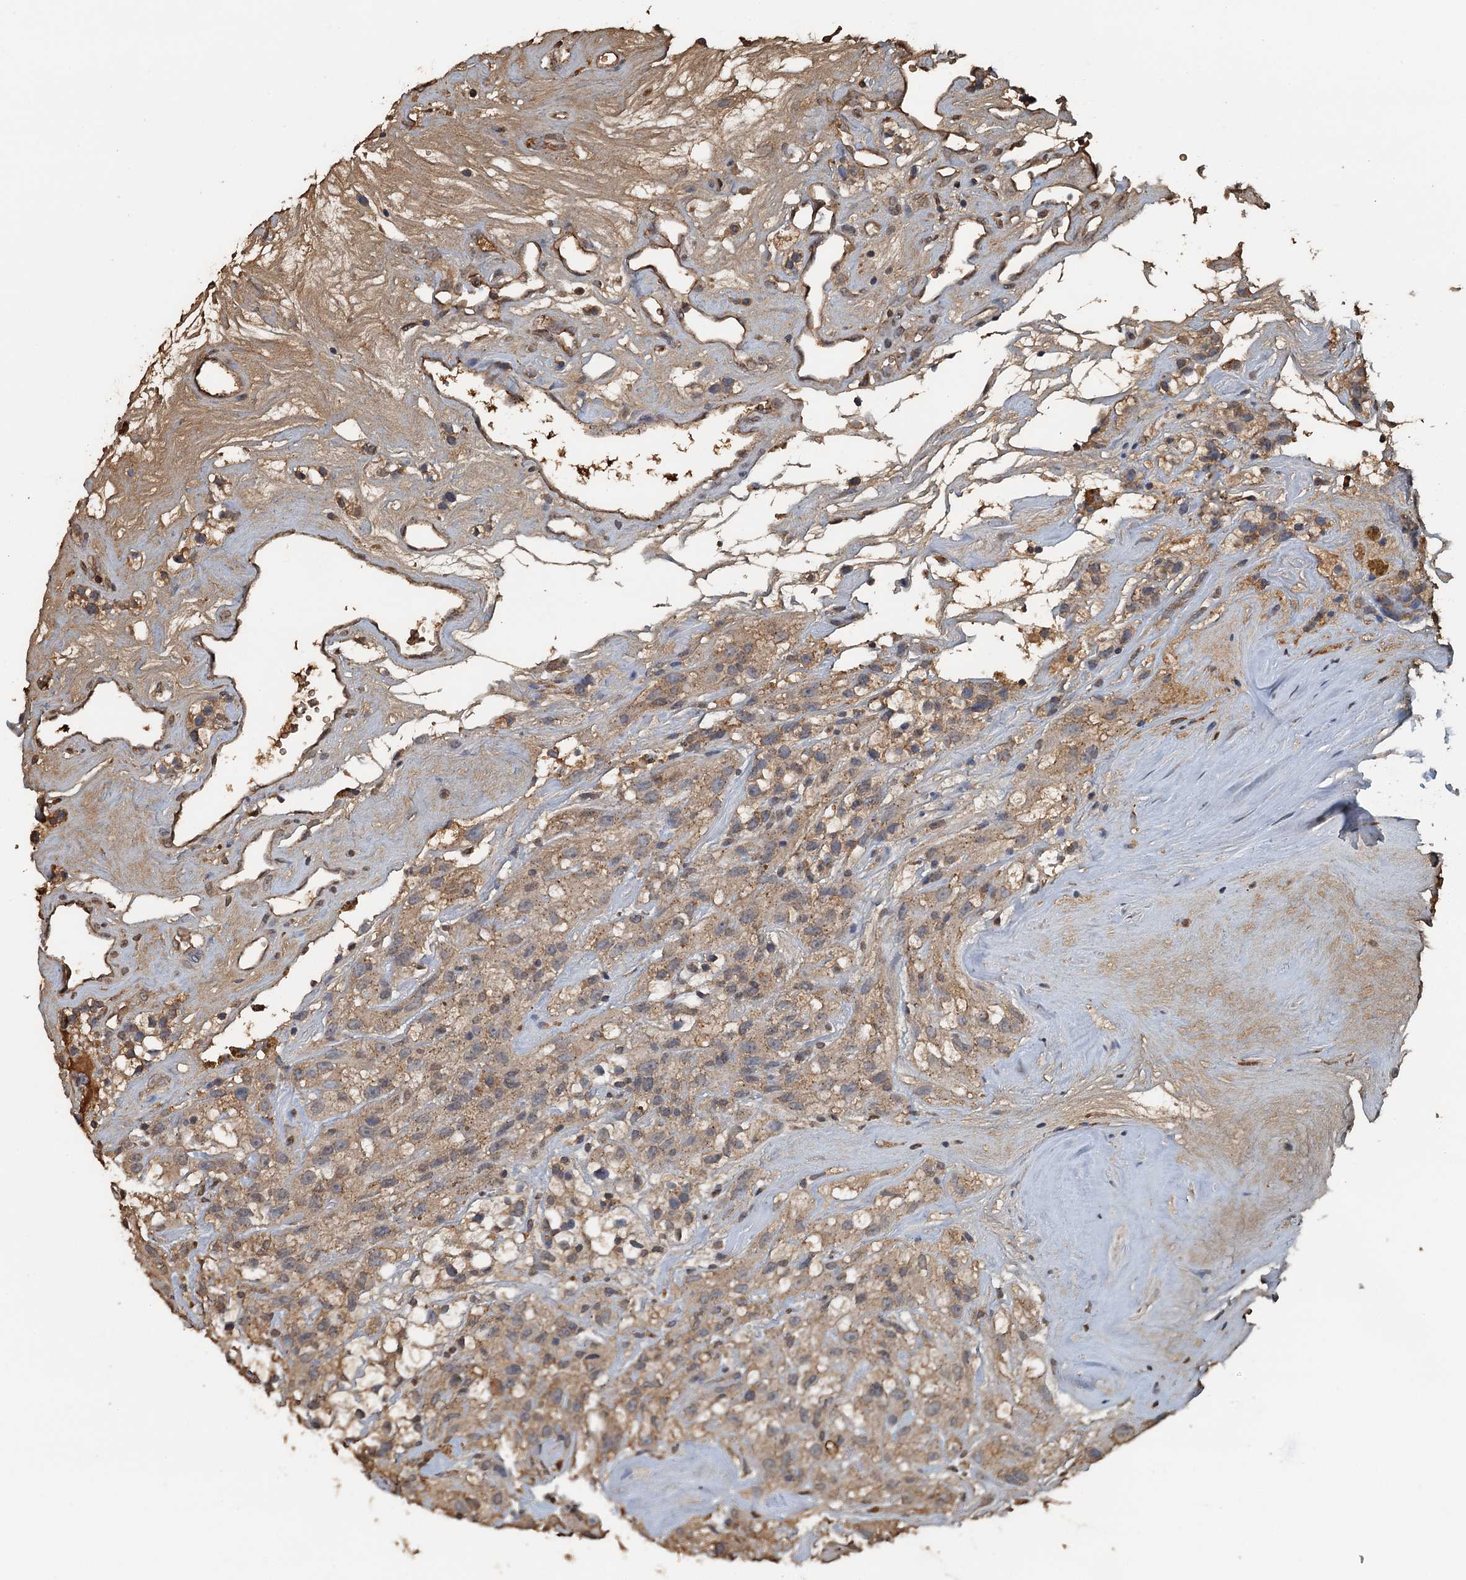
{"staining": {"intensity": "weak", "quantity": ">75%", "location": "cytoplasmic/membranous"}, "tissue": "renal cancer", "cell_type": "Tumor cells", "image_type": "cancer", "snomed": [{"axis": "morphology", "description": "Adenocarcinoma, NOS"}, {"axis": "topography", "description": "Kidney"}], "caption": "High-power microscopy captured an IHC image of renal cancer (adenocarcinoma), revealing weak cytoplasmic/membranous staining in about >75% of tumor cells. (IHC, brightfield microscopy, high magnification).", "gene": "LSM14B", "patient": {"sex": "female", "age": 57}}